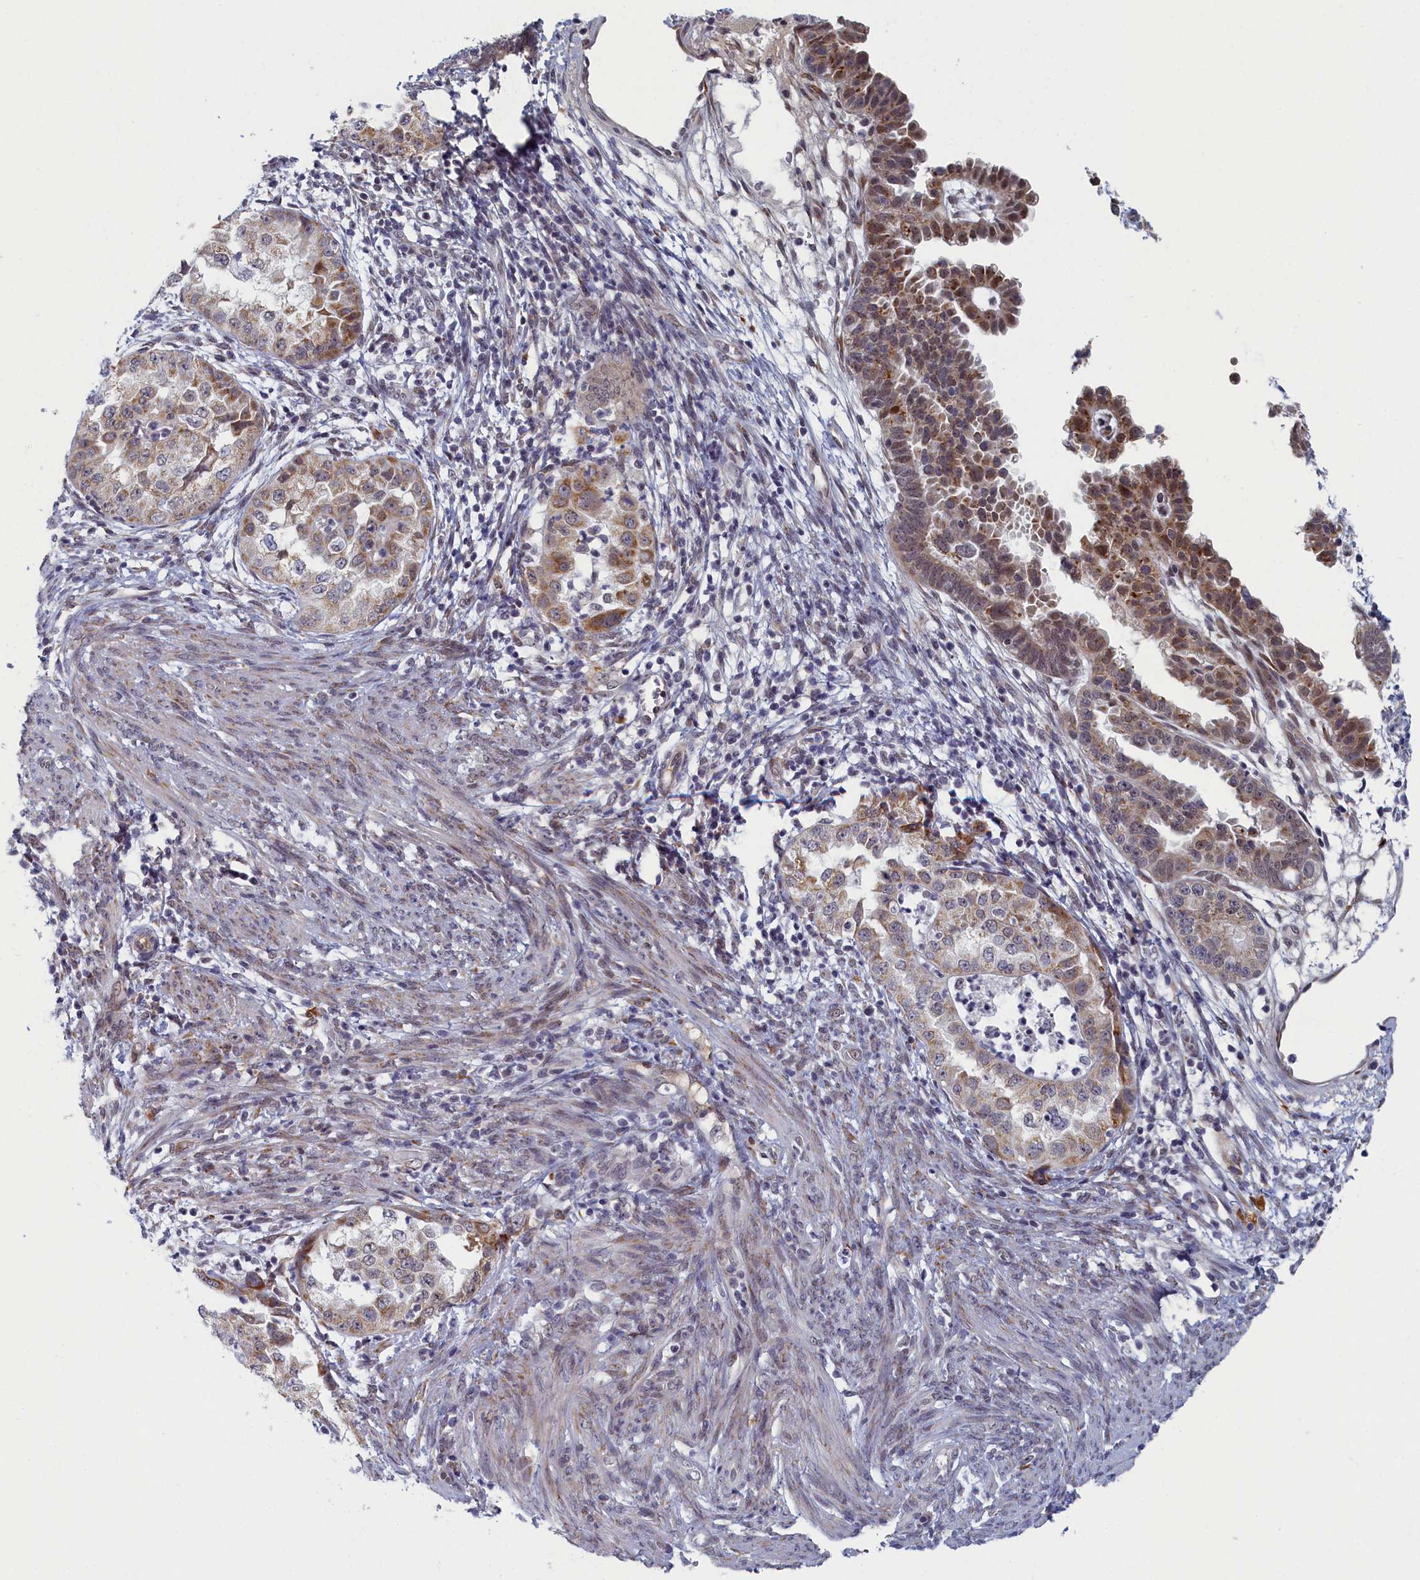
{"staining": {"intensity": "moderate", "quantity": "25%-75%", "location": "cytoplasmic/membranous,nuclear"}, "tissue": "endometrial cancer", "cell_type": "Tumor cells", "image_type": "cancer", "snomed": [{"axis": "morphology", "description": "Adenocarcinoma, NOS"}, {"axis": "topography", "description": "Endometrium"}], "caption": "Endometrial adenocarcinoma stained for a protein displays moderate cytoplasmic/membranous and nuclear positivity in tumor cells.", "gene": "DNAJC17", "patient": {"sex": "female", "age": 85}}